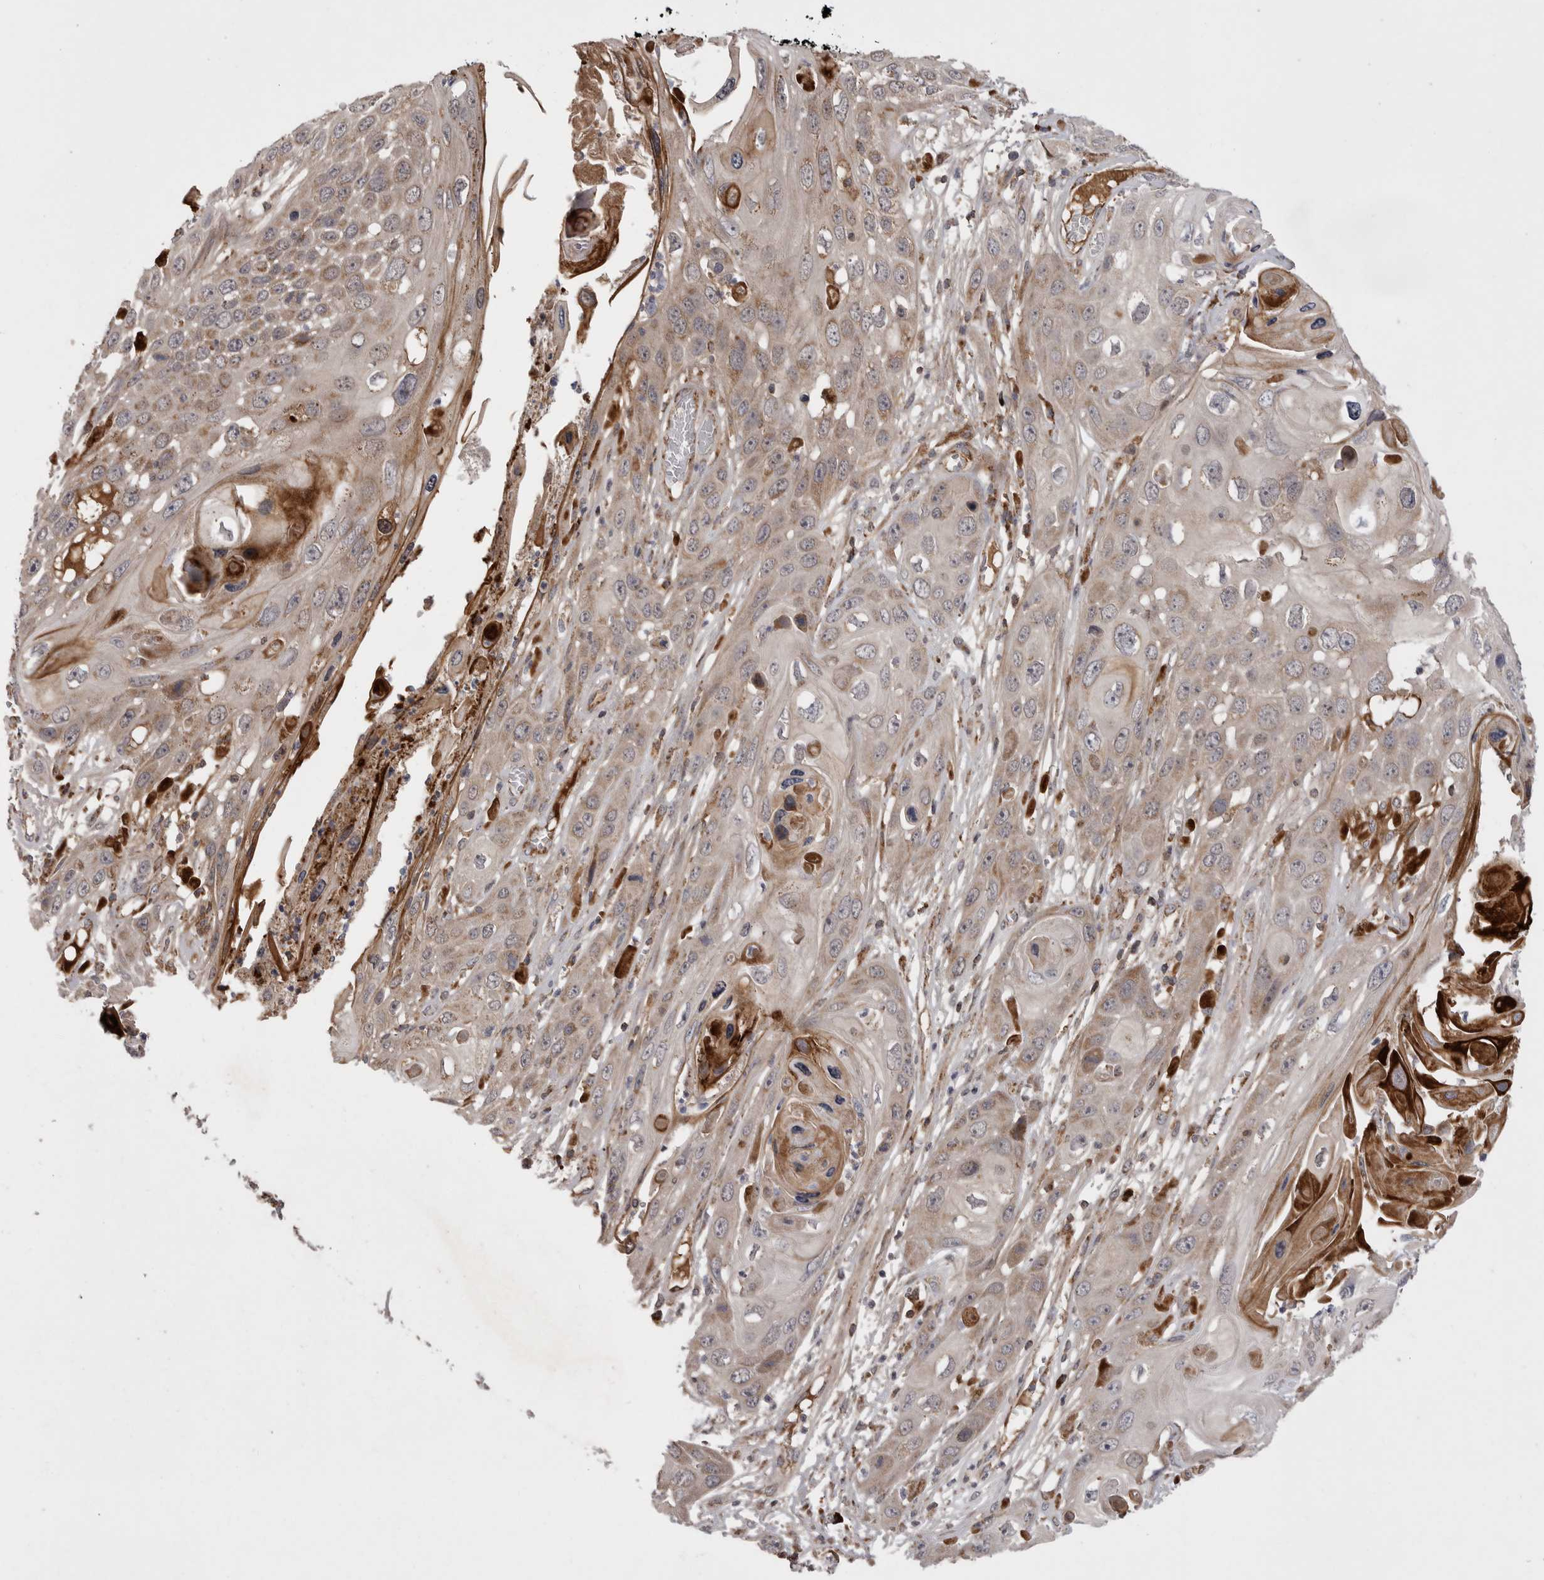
{"staining": {"intensity": "moderate", "quantity": ">75%", "location": "cytoplasmic/membranous"}, "tissue": "skin cancer", "cell_type": "Tumor cells", "image_type": "cancer", "snomed": [{"axis": "morphology", "description": "Squamous cell carcinoma, NOS"}, {"axis": "topography", "description": "Skin"}], "caption": "A high-resolution histopathology image shows immunohistochemistry (IHC) staining of skin cancer, which reveals moderate cytoplasmic/membranous staining in about >75% of tumor cells. (brown staining indicates protein expression, while blue staining denotes nuclei).", "gene": "KYAT3", "patient": {"sex": "male", "age": 55}}